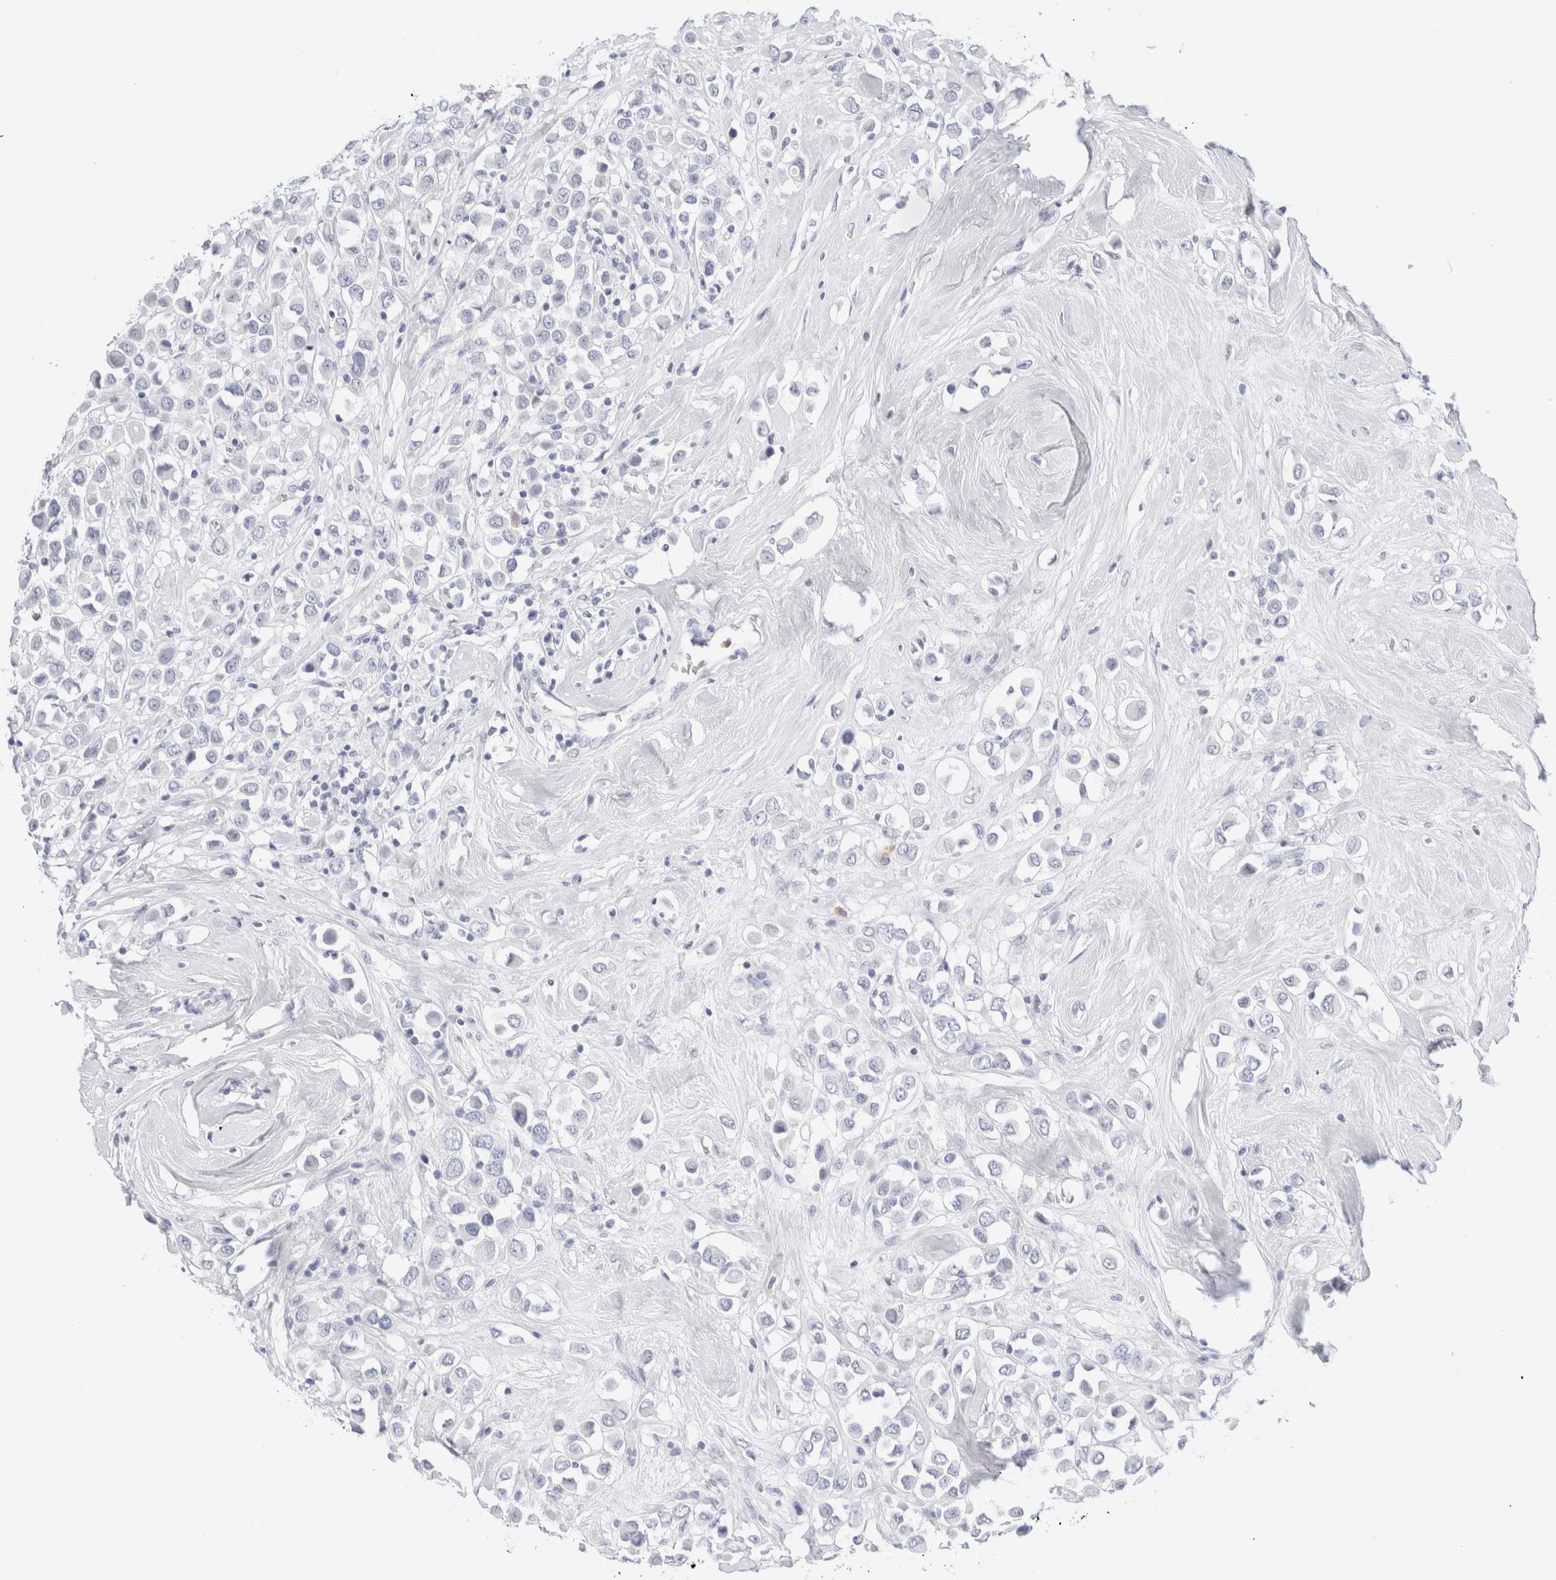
{"staining": {"intensity": "negative", "quantity": "none", "location": "none"}, "tissue": "breast cancer", "cell_type": "Tumor cells", "image_type": "cancer", "snomed": [{"axis": "morphology", "description": "Duct carcinoma"}, {"axis": "topography", "description": "Breast"}], "caption": "A micrograph of breast invasive ductal carcinoma stained for a protein exhibits no brown staining in tumor cells. Brightfield microscopy of immunohistochemistry stained with DAB (3,3'-diaminobenzidine) (brown) and hematoxylin (blue), captured at high magnification.", "gene": "ARG1", "patient": {"sex": "female", "age": 61}}